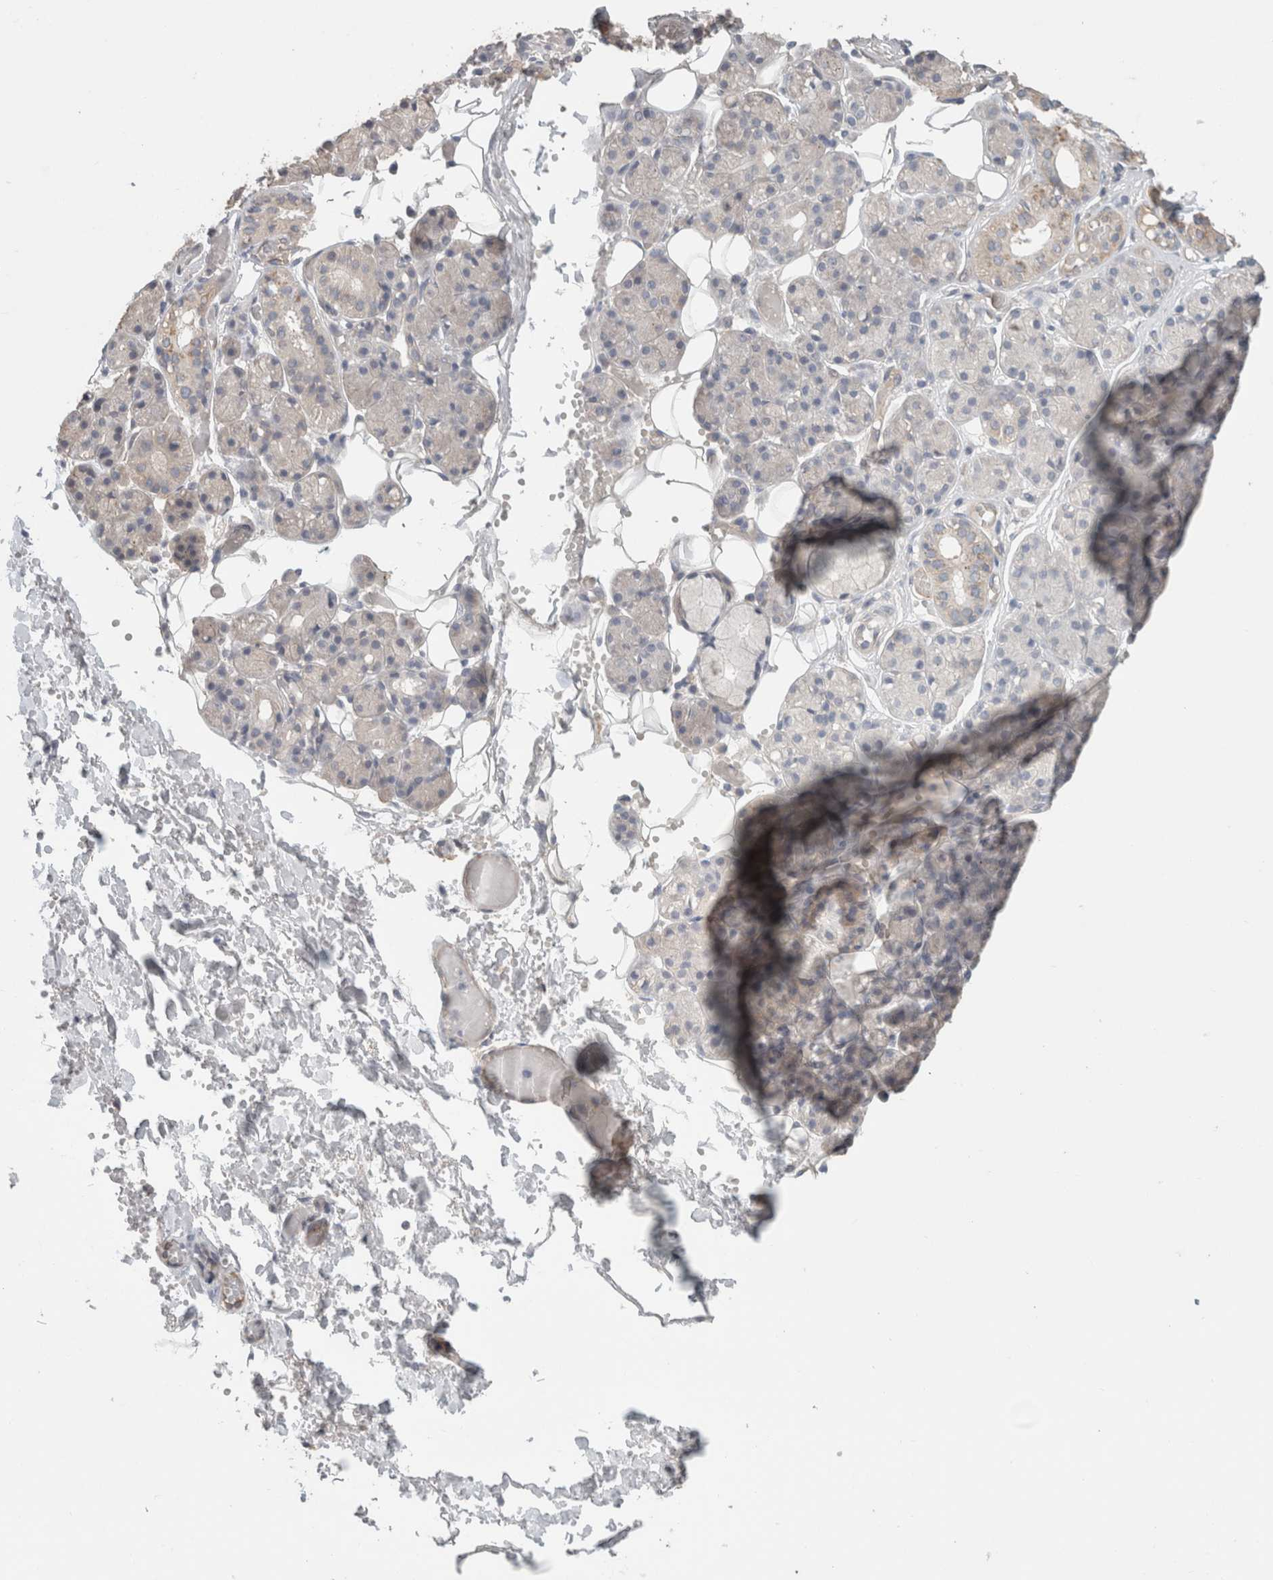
{"staining": {"intensity": "weak", "quantity": "<25%", "location": "cytoplasmic/membranous"}, "tissue": "salivary gland", "cell_type": "Glandular cells", "image_type": "normal", "snomed": [{"axis": "morphology", "description": "Normal tissue, NOS"}, {"axis": "topography", "description": "Salivary gland"}], "caption": "Salivary gland stained for a protein using immunohistochemistry (IHC) displays no staining glandular cells.", "gene": "RASAL2", "patient": {"sex": "male", "age": 63}}